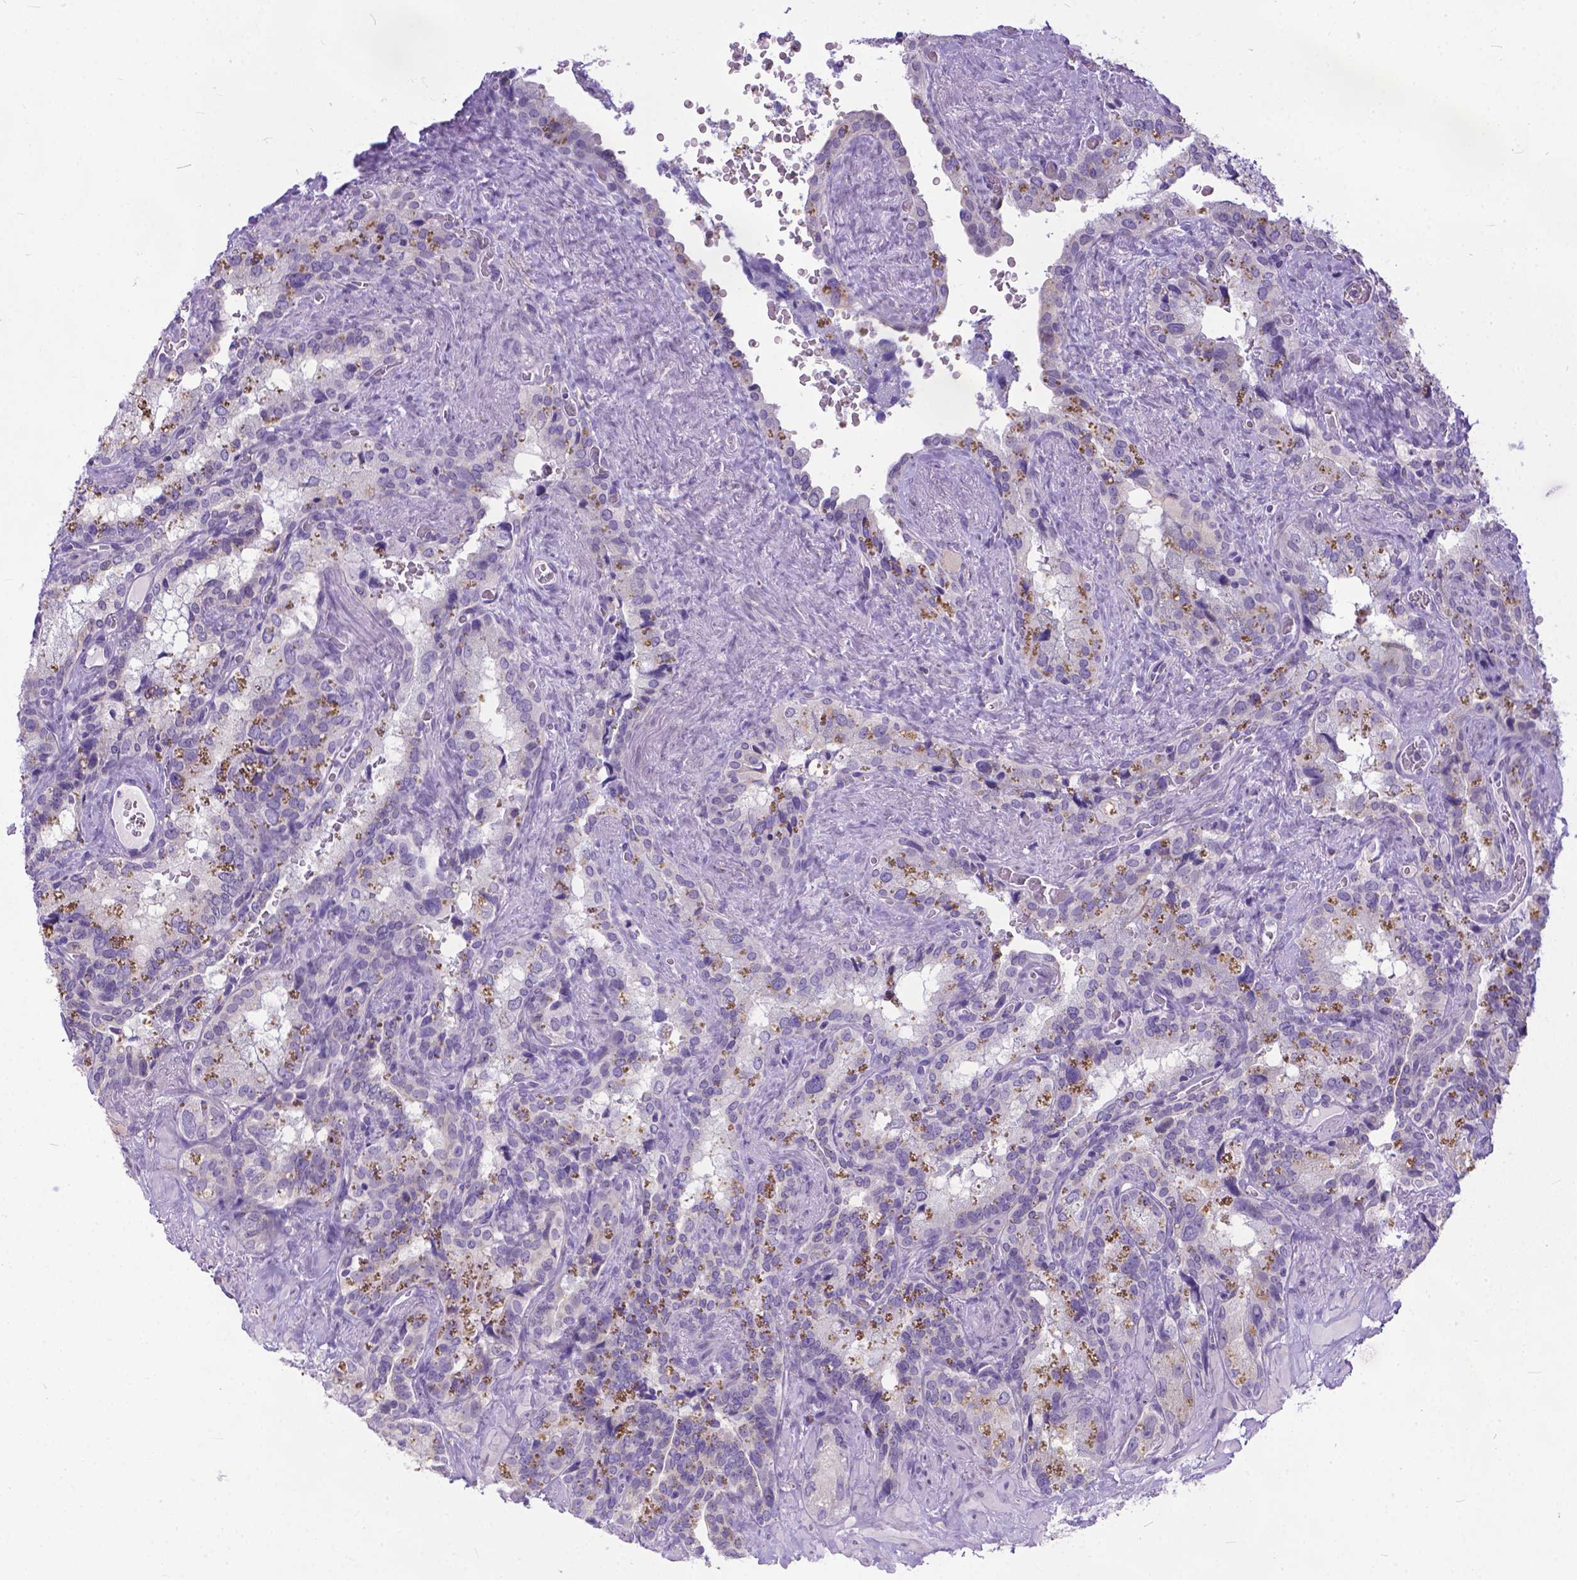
{"staining": {"intensity": "negative", "quantity": "none", "location": "none"}, "tissue": "seminal vesicle", "cell_type": "Glandular cells", "image_type": "normal", "snomed": [{"axis": "morphology", "description": "Normal tissue, NOS"}, {"axis": "topography", "description": "Prostate"}, {"axis": "topography", "description": "Seminal veicle"}], "caption": "Immunohistochemistry (IHC) histopathology image of benign seminal vesicle stained for a protein (brown), which exhibits no positivity in glandular cells.", "gene": "TTLL6", "patient": {"sex": "male", "age": 71}}